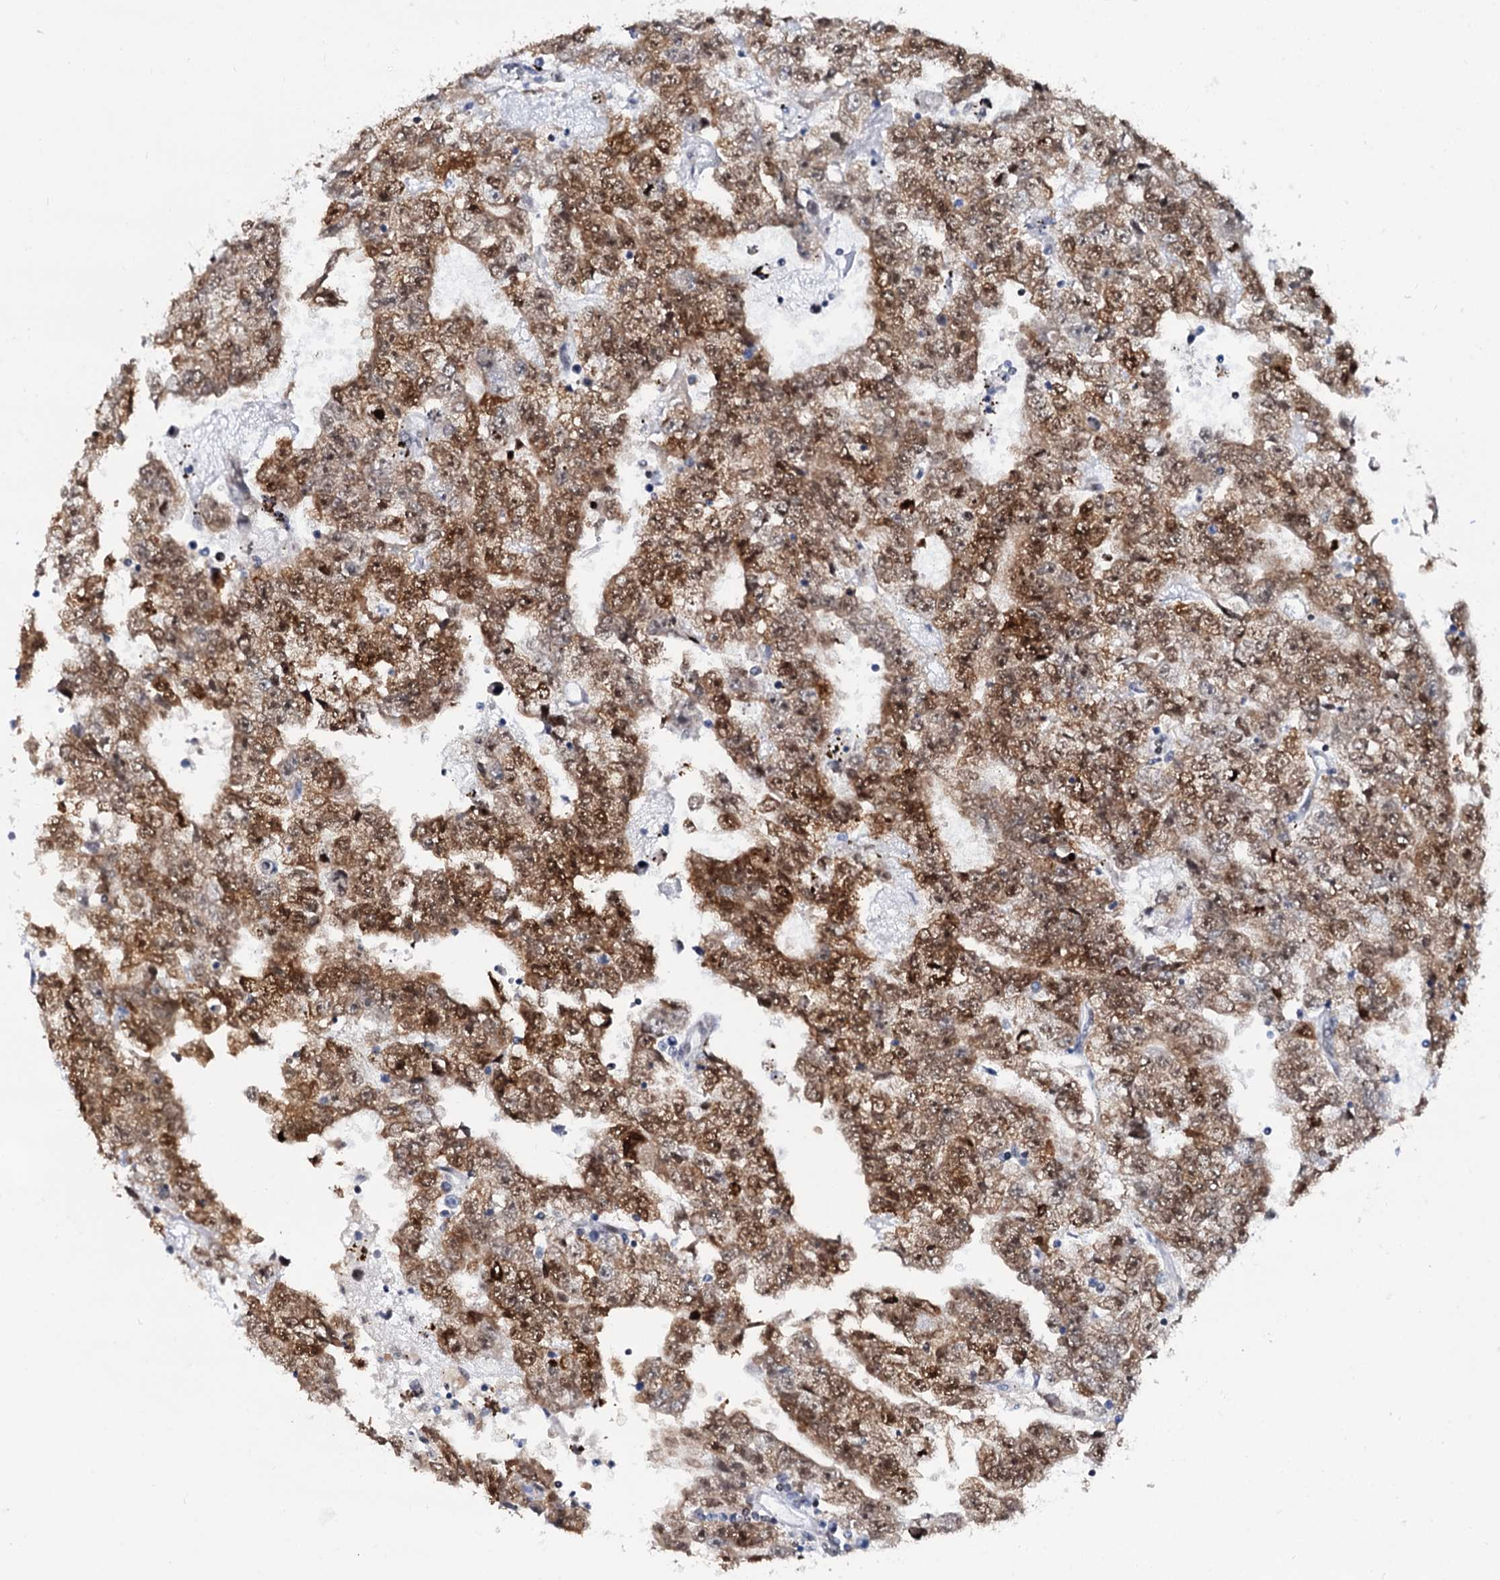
{"staining": {"intensity": "moderate", "quantity": ">75%", "location": "cytoplasmic/membranous,nuclear"}, "tissue": "testis cancer", "cell_type": "Tumor cells", "image_type": "cancer", "snomed": [{"axis": "morphology", "description": "Carcinoma, Embryonal, NOS"}, {"axis": "topography", "description": "Testis"}], "caption": "Tumor cells show moderate cytoplasmic/membranous and nuclear staining in about >75% of cells in testis embryonal carcinoma.", "gene": "CMAS", "patient": {"sex": "male", "age": 25}}